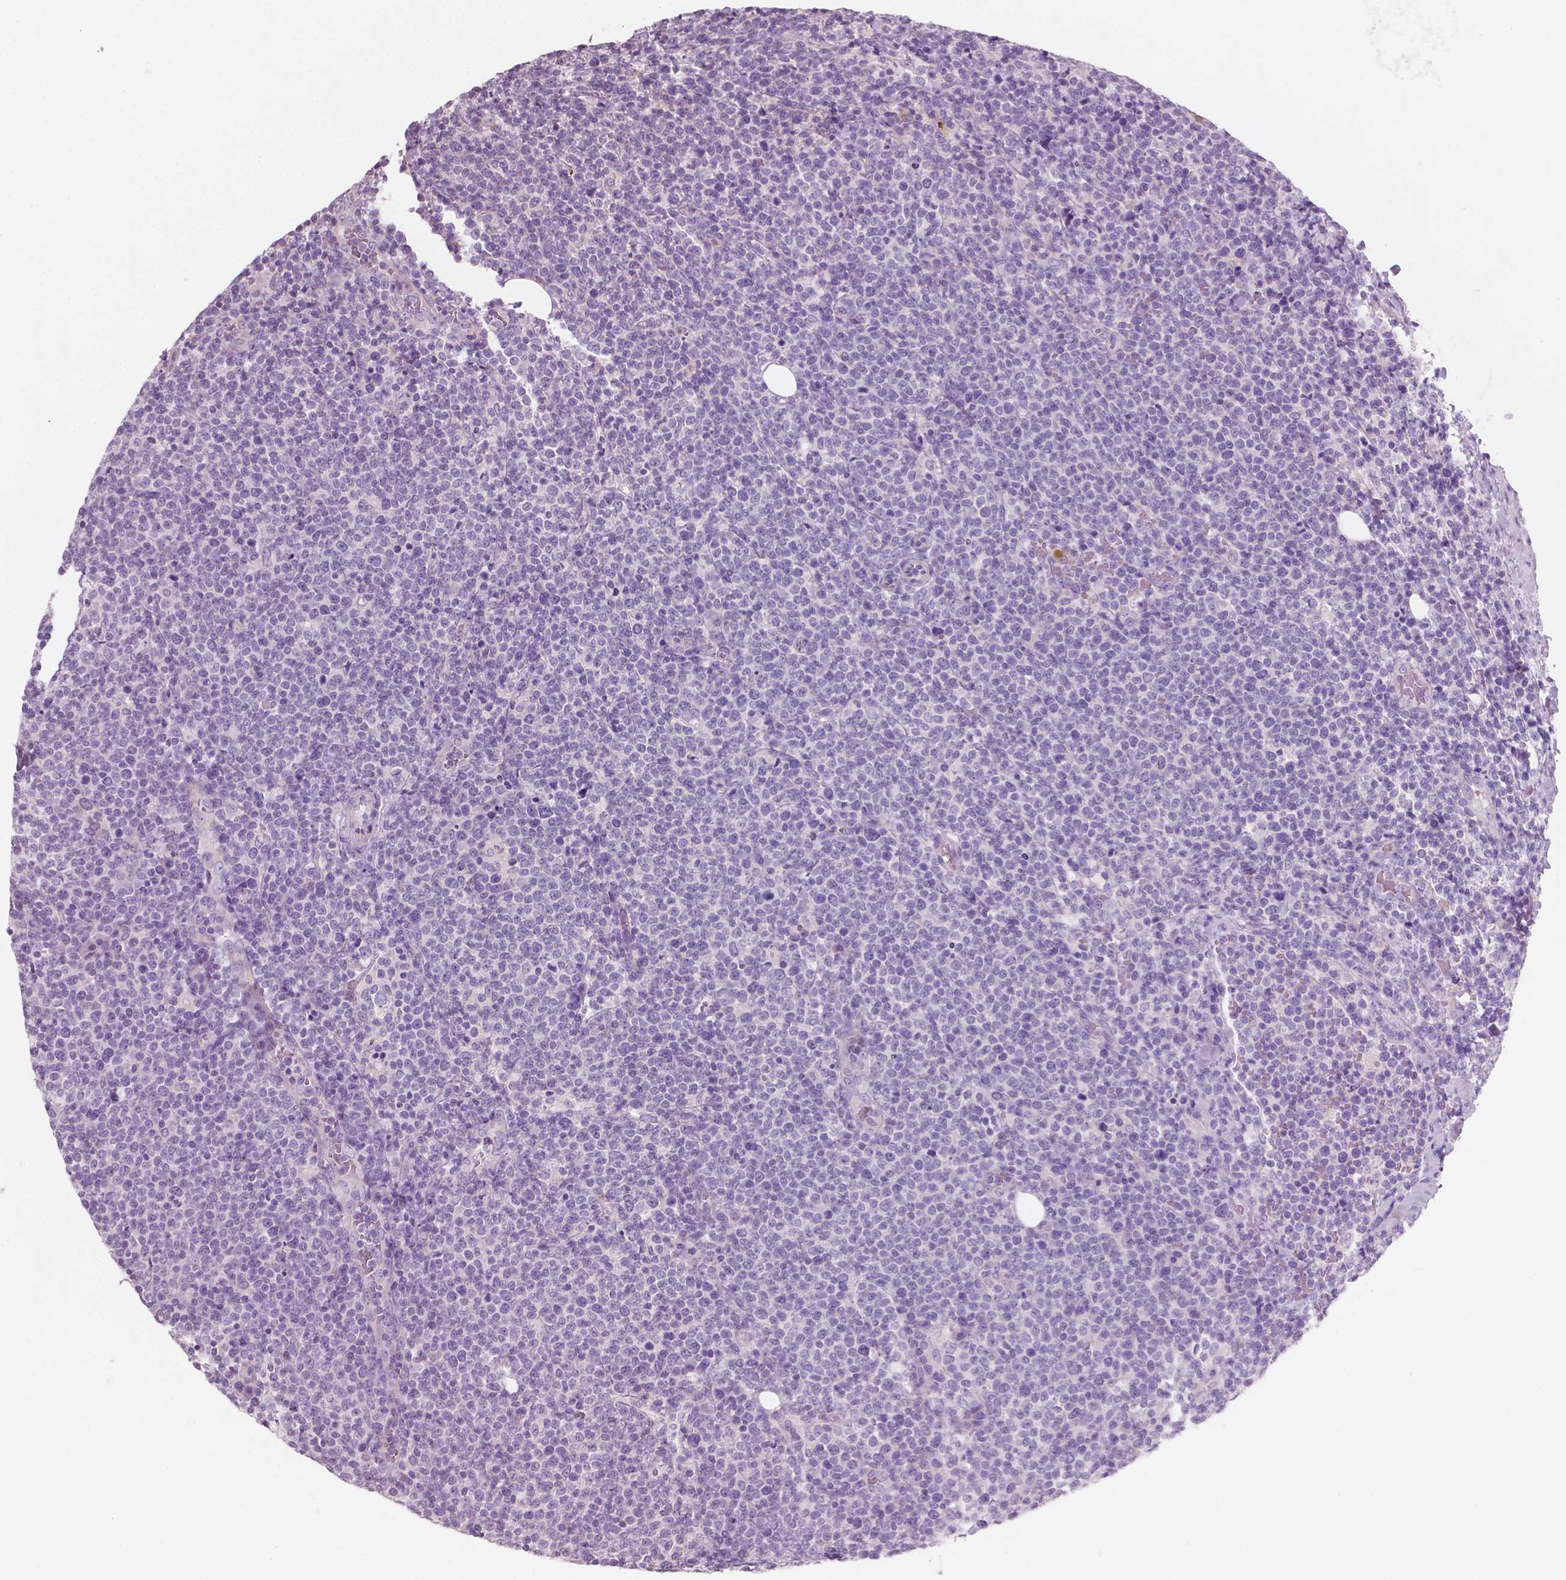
{"staining": {"intensity": "negative", "quantity": "none", "location": "none"}, "tissue": "lymphoma", "cell_type": "Tumor cells", "image_type": "cancer", "snomed": [{"axis": "morphology", "description": "Malignant lymphoma, non-Hodgkin's type, High grade"}, {"axis": "topography", "description": "Lymph node"}], "caption": "High power microscopy micrograph of an immunohistochemistry photomicrograph of high-grade malignant lymphoma, non-Hodgkin's type, revealing no significant positivity in tumor cells. (Immunohistochemistry, brightfield microscopy, high magnification).", "gene": "AWAT1", "patient": {"sex": "male", "age": 61}}